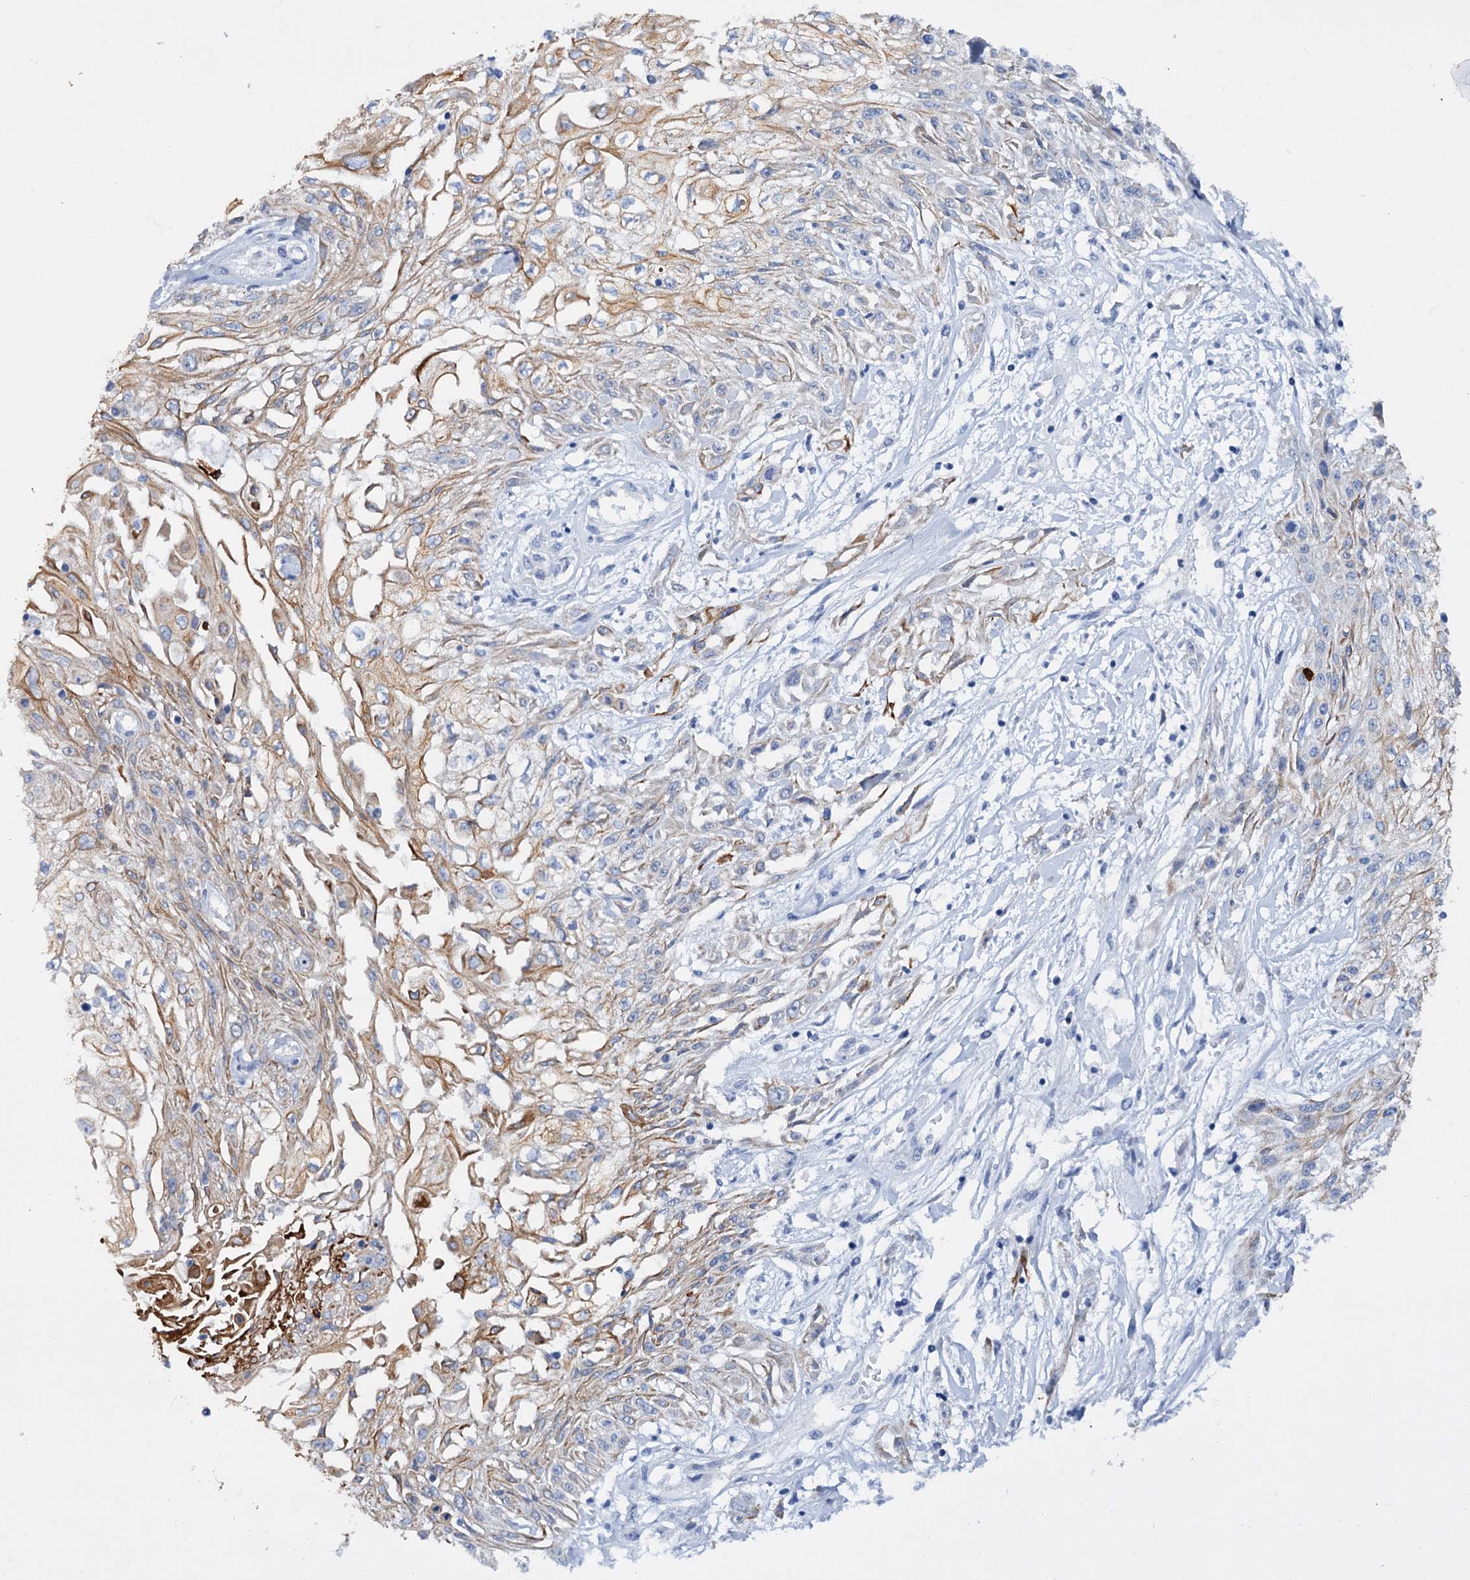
{"staining": {"intensity": "moderate", "quantity": "<25%", "location": "cytoplasmic/membranous"}, "tissue": "skin cancer", "cell_type": "Tumor cells", "image_type": "cancer", "snomed": [{"axis": "morphology", "description": "Squamous cell carcinoma, NOS"}, {"axis": "morphology", "description": "Squamous cell carcinoma, metastatic, NOS"}, {"axis": "topography", "description": "Skin"}, {"axis": "topography", "description": "Lymph node"}], "caption": "Moderate cytoplasmic/membranous protein staining is present in approximately <25% of tumor cells in skin cancer (squamous cell carcinoma).", "gene": "FAAP20", "patient": {"sex": "male", "age": 75}}